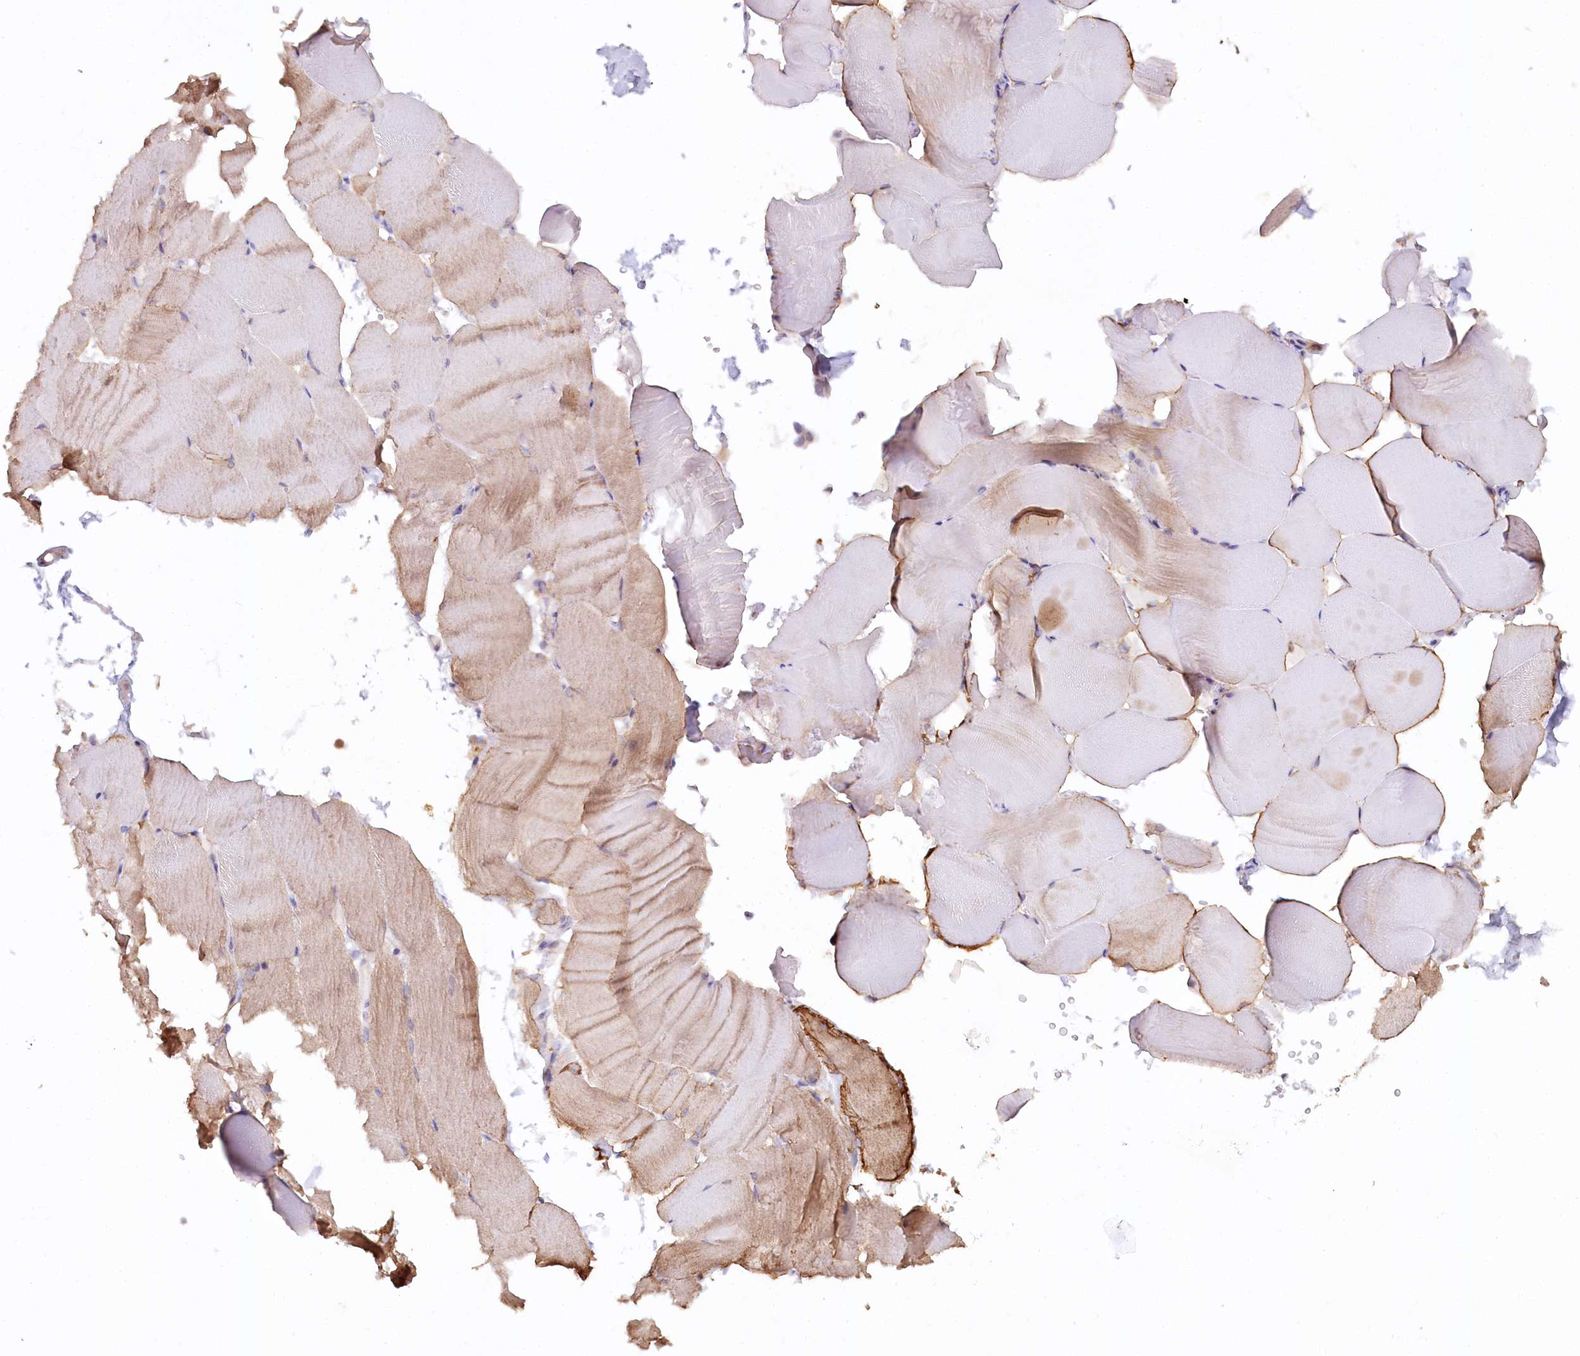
{"staining": {"intensity": "weak", "quantity": ">75%", "location": "cytoplasmic/membranous"}, "tissue": "skeletal muscle", "cell_type": "Myocytes", "image_type": "normal", "snomed": [{"axis": "morphology", "description": "Normal tissue, NOS"}, {"axis": "topography", "description": "Skeletal muscle"}, {"axis": "topography", "description": "Parathyroid gland"}], "caption": "Weak cytoplasmic/membranous staining is identified in about >75% of myocytes in unremarkable skeletal muscle.", "gene": "ALDH3B1", "patient": {"sex": "female", "age": 37}}